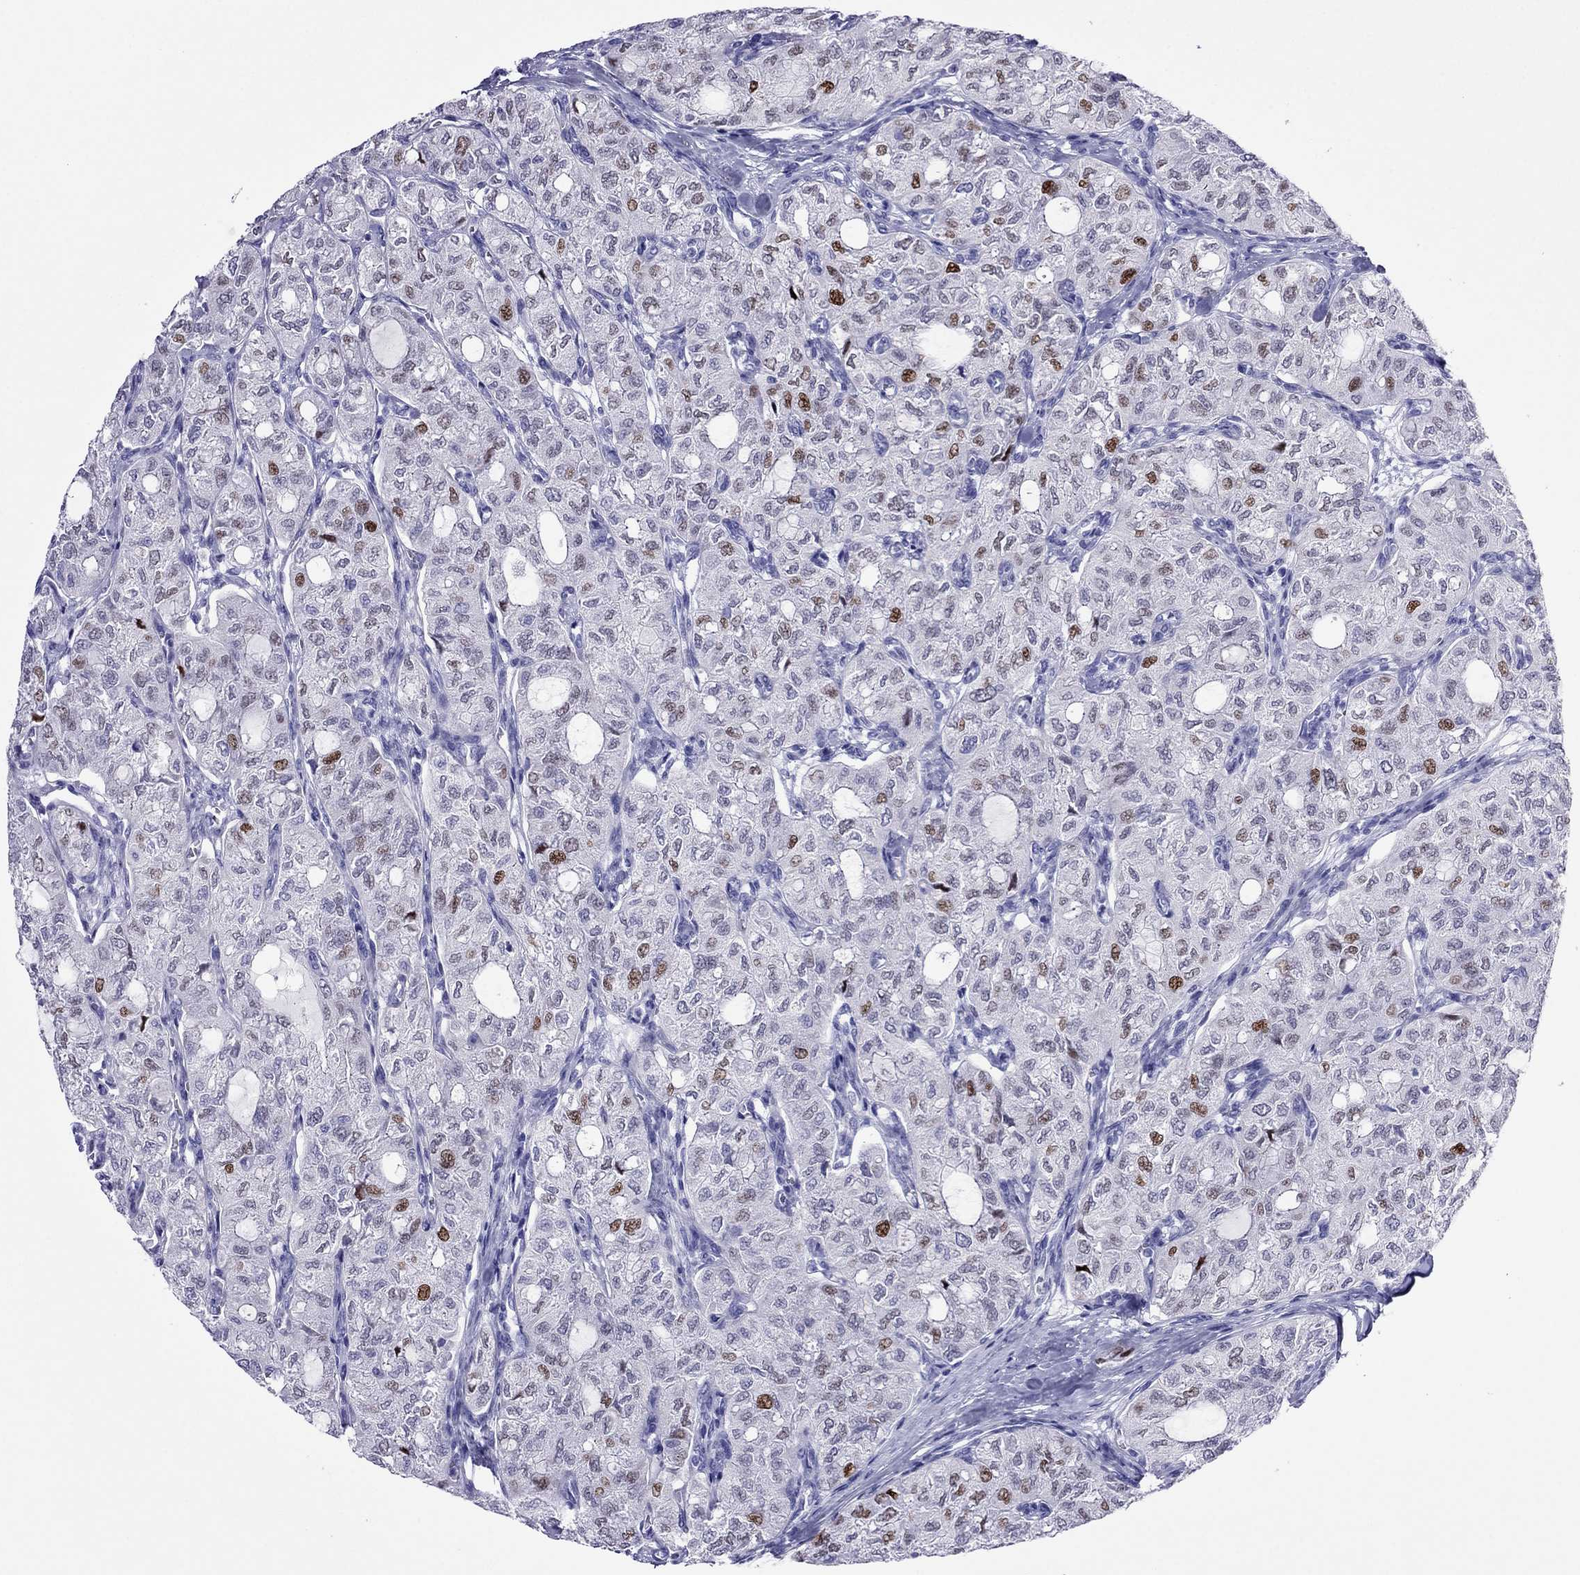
{"staining": {"intensity": "negative", "quantity": "none", "location": "none"}, "tissue": "thyroid cancer", "cell_type": "Tumor cells", "image_type": "cancer", "snomed": [{"axis": "morphology", "description": "Follicular adenoma carcinoma, NOS"}, {"axis": "topography", "description": "Thyroid gland"}], "caption": "Human thyroid cancer stained for a protein using IHC exhibits no staining in tumor cells.", "gene": "PCDHA6", "patient": {"sex": "male", "age": 75}}